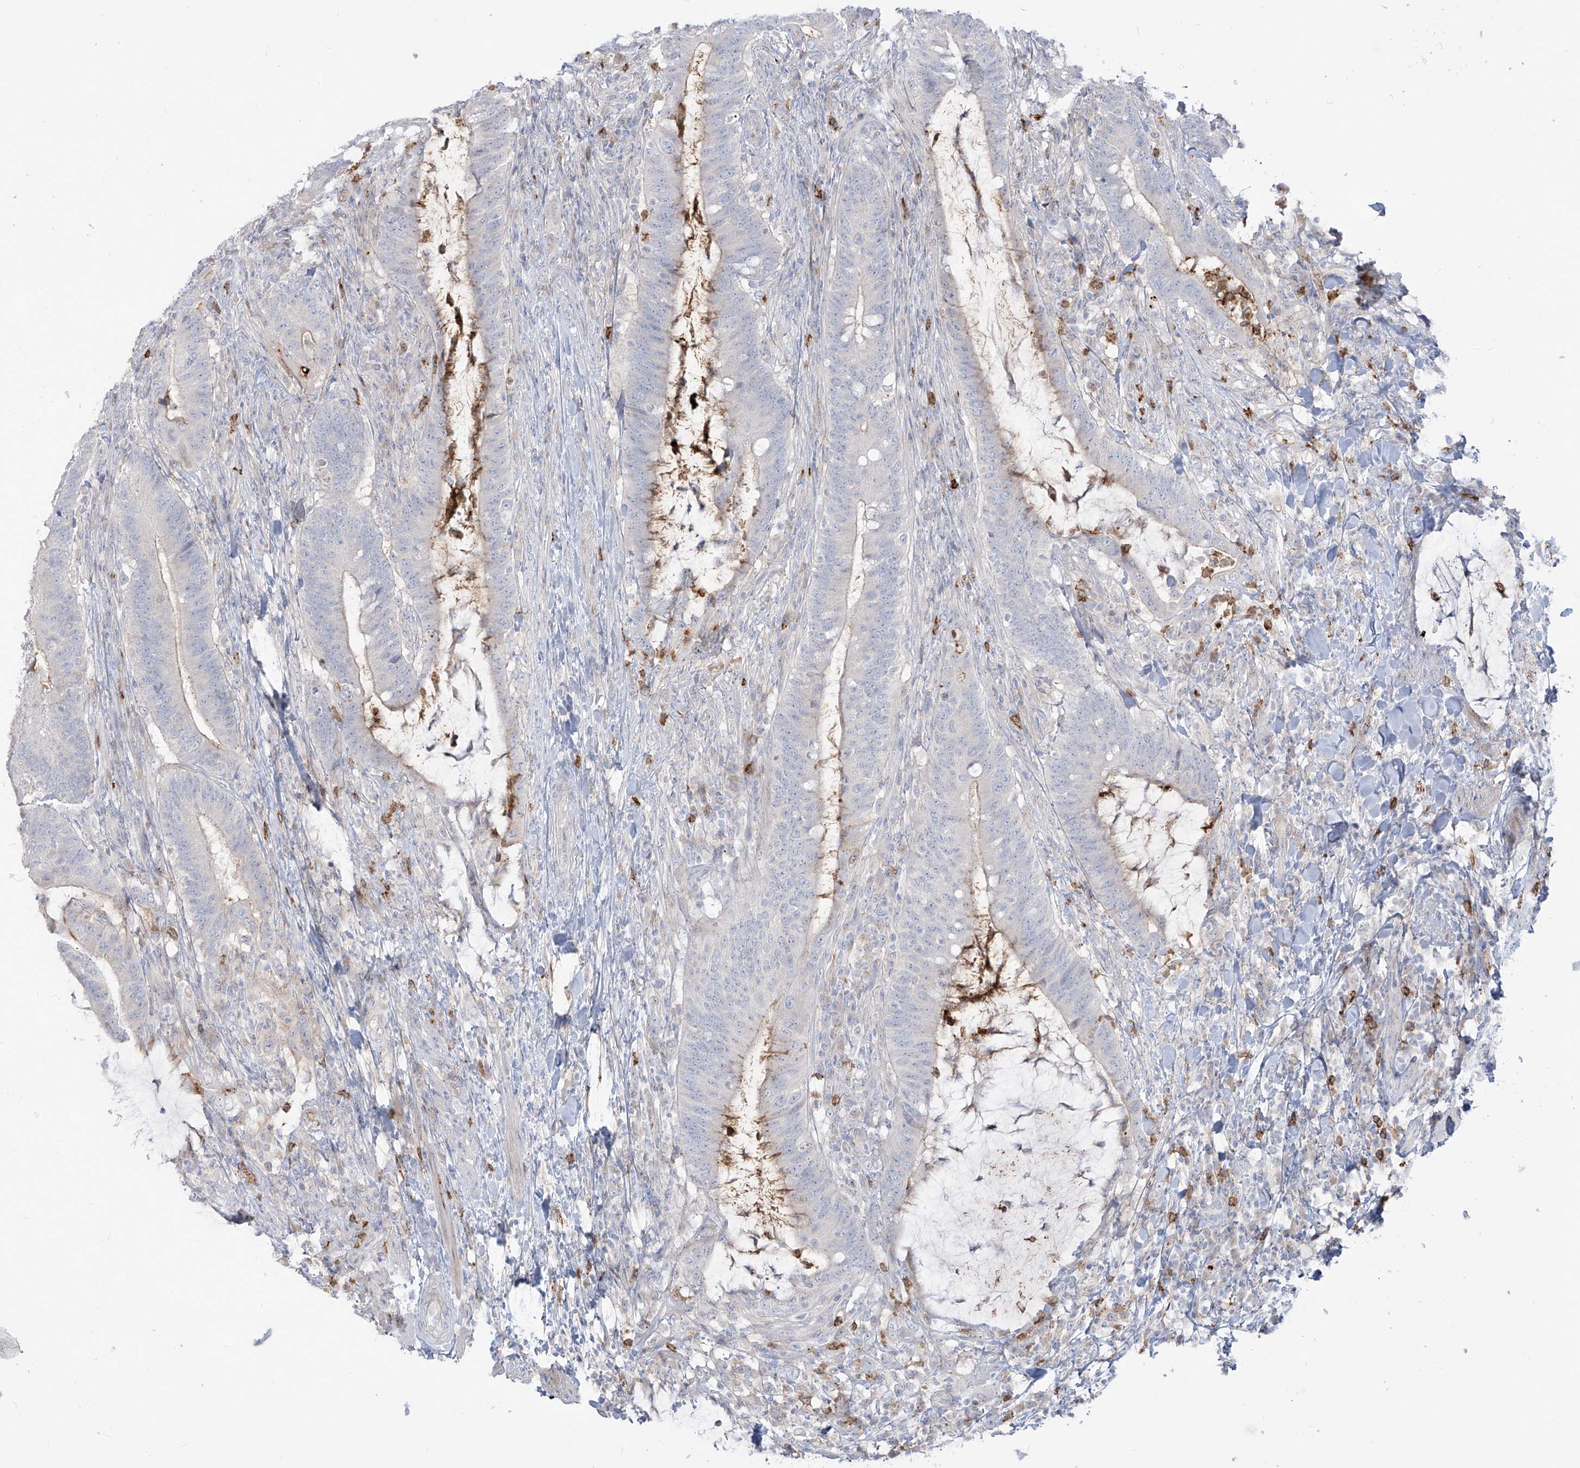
{"staining": {"intensity": "negative", "quantity": "none", "location": "none"}, "tissue": "colorectal cancer", "cell_type": "Tumor cells", "image_type": "cancer", "snomed": [{"axis": "morphology", "description": "Adenocarcinoma, NOS"}, {"axis": "topography", "description": "Colon"}], "caption": "This image is of colorectal adenocarcinoma stained with immunohistochemistry to label a protein in brown with the nuclei are counter-stained blue. There is no positivity in tumor cells. The staining is performed using DAB (3,3'-diaminobenzidine) brown chromogen with nuclei counter-stained in using hematoxylin.", "gene": "NOTO", "patient": {"sex": "female", "age": 66}}